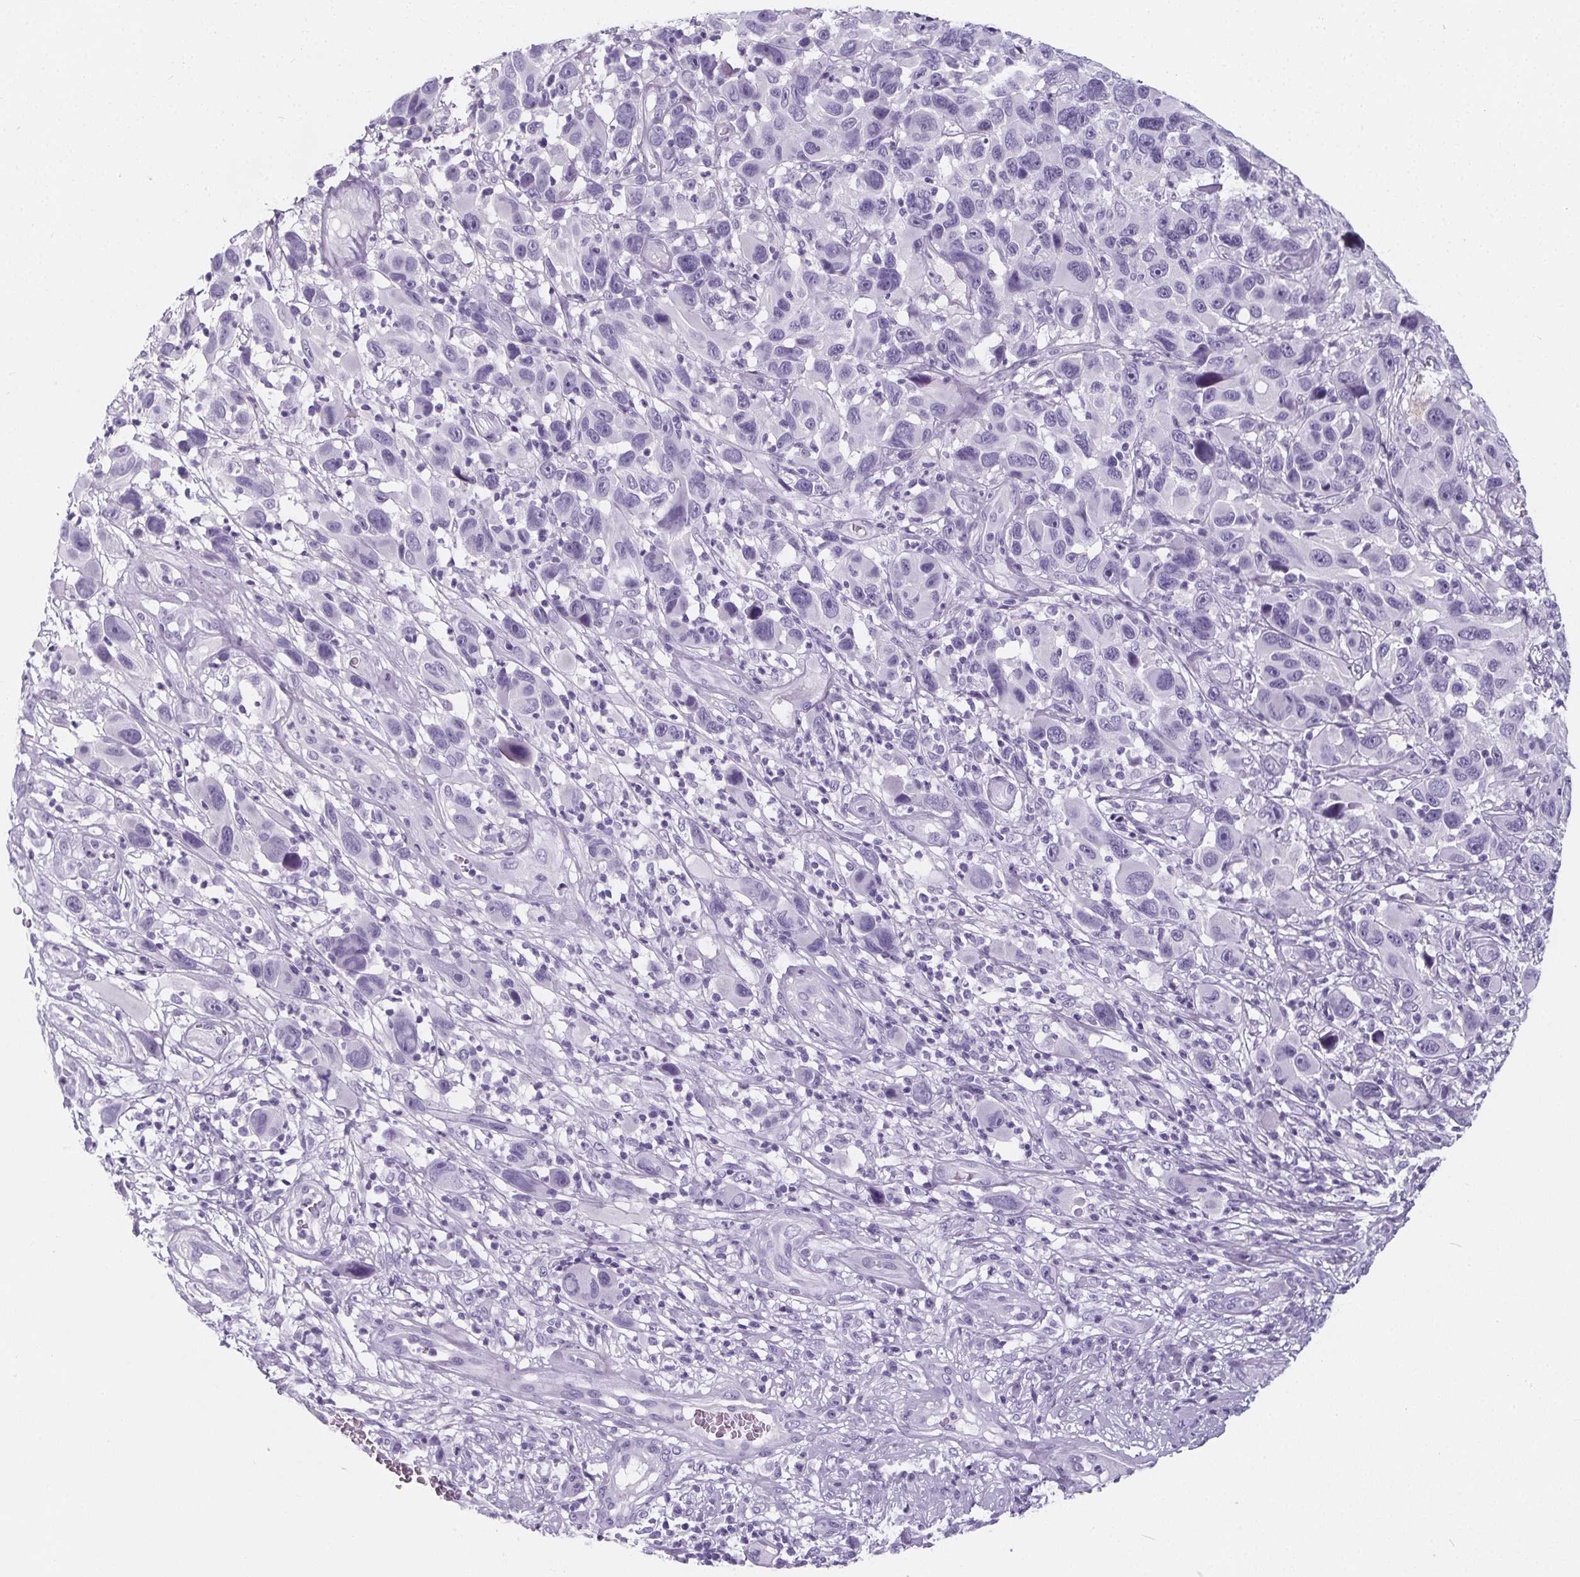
{"staining": {"intensity": "negative", "quantity": "none", "location": "none"}, "tissue": "melanoma", "cell_type": "Tumor cells", "image_type": "cancer", "snomed": [{"axis": "morphology", "description": "Malignant melanoma, NOS"}, {"axis": "topography", "description": "Skin"}], "caption": "Immunohistochemistry of human melanoma shows no expression in tumor cells.", "gene": "ADRB1", "patient": {"sex": "male", "age": 53}}